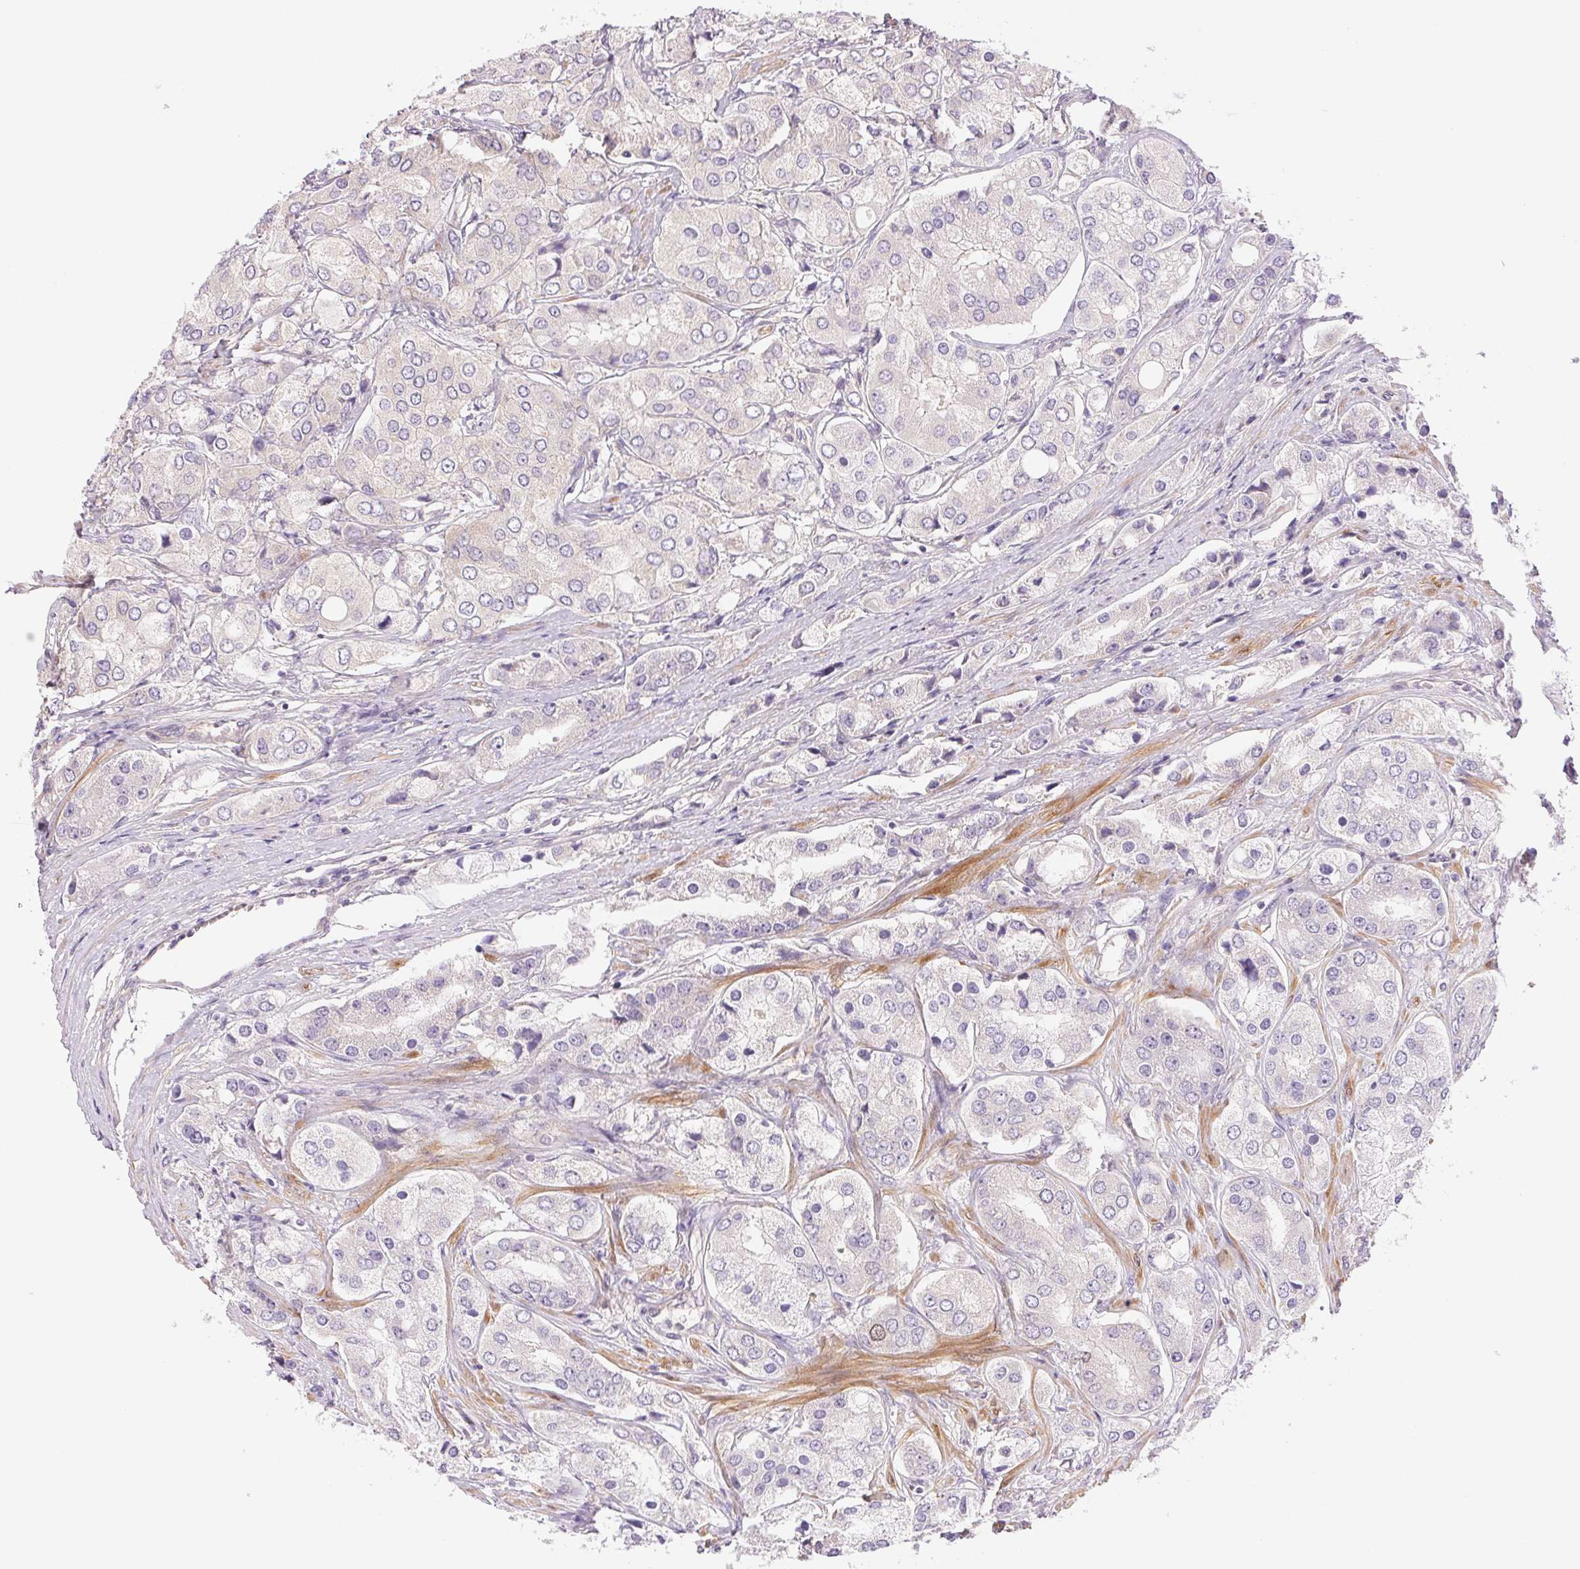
{"staining": {"intensity": "negative", "quantity": "none", "location": "none"}, "tissue": "prostate cancer", "cell_type": "Tumor cells", "image_type": "cancer", "snomed": [{"axis": "morphology", "description": "Adenocarcinoma, Low grade"}, {"axis": "topography", "description": "Prostate"}], "caption": "This histopathology image is of prostate cancer (low-grade adenocarcinoma) stained with IHC to label a protein in brown with the nuclei are counter-stained blue. There is no expression in tumor cells. (DAB IHC visualized using brightfield microscopy, high magnification).", "gene": "SMTN", "patient": {"sex": "male", "age": 69}}